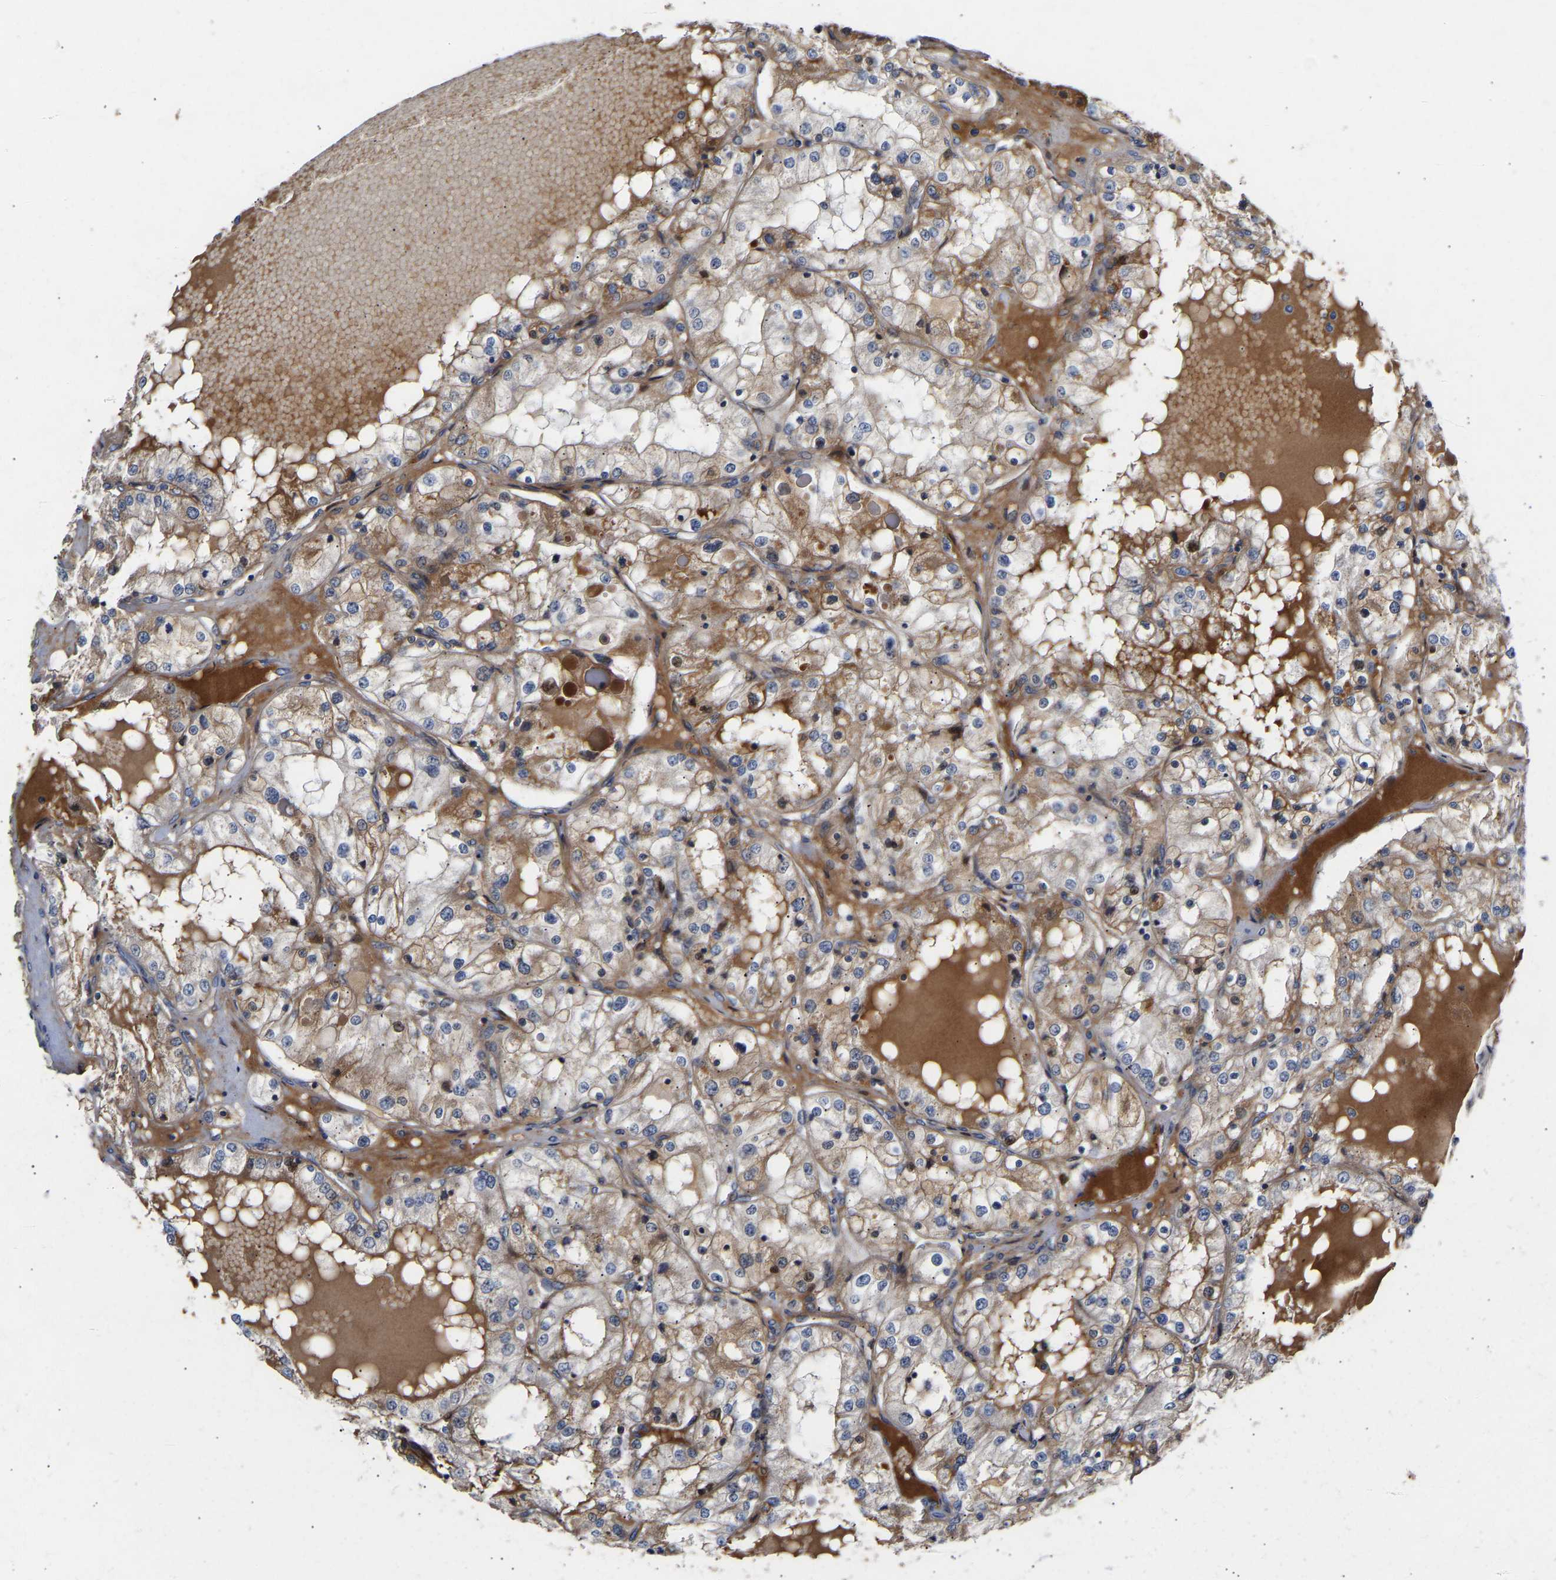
{"staining": {"intensity": "moderate", "quantity": ">75%", "location": "cytoplasmic/membranous"}, "tissue": "renal cancer", "cell_type": "Tumor cells", "image_type": "cancer", "snomed": [{"axis": "morphology", "description": "Adenocarcinoma, NOS"}, {"axis": "topography", "description": "Kidney"}], "caption": "There is medium levels of moderate cytoplasmic/membranous positivity in tumor cells of renal cancer (adenocarcinoma), as demonstrated by immunohistochemical staining (brown color).", "gene": "KASH5", "patient": {"sex": "male", "age": 68}}